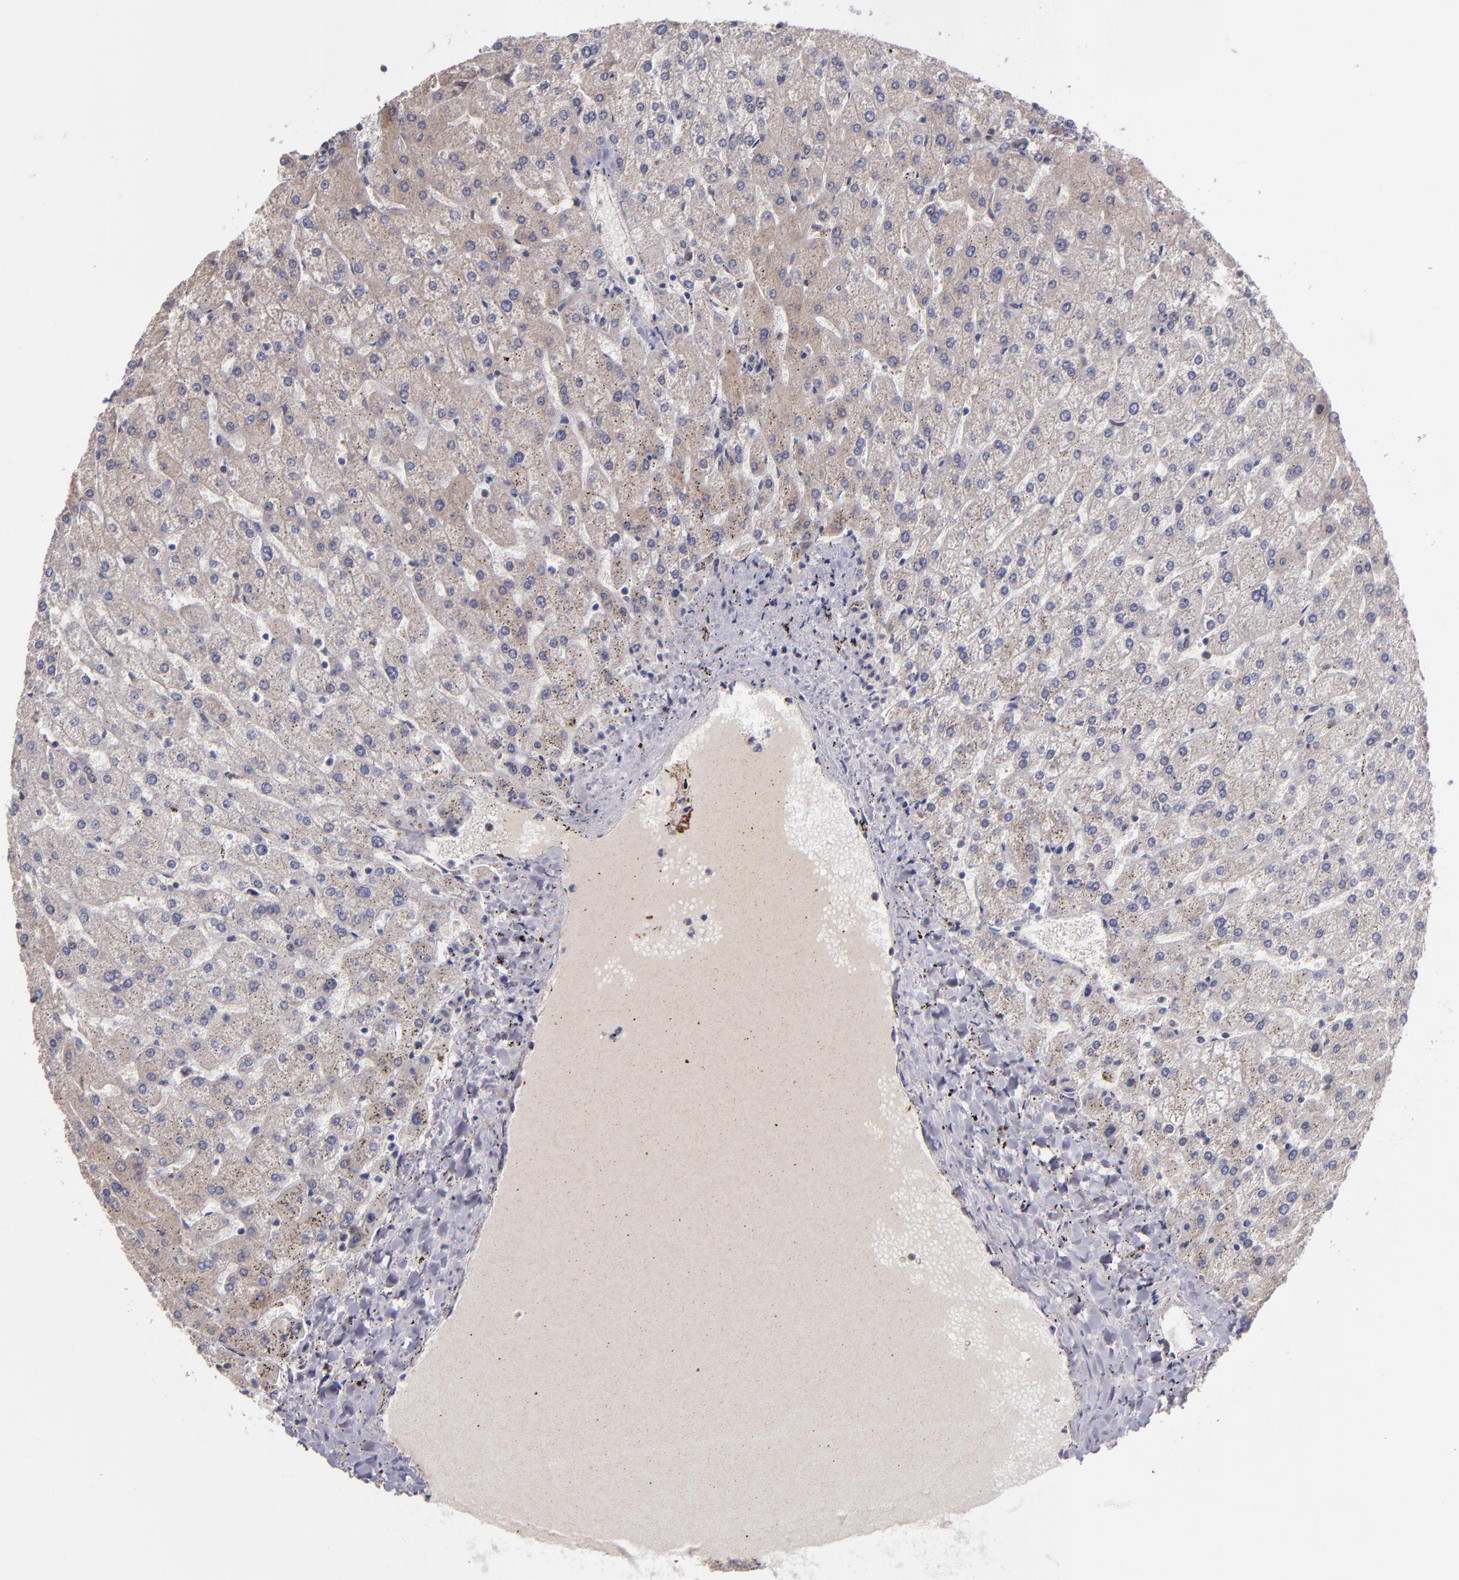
{"staining": {"intensity": "weak", "quantity": ">75%", "location": "cytoplasmic/membranous"}, "tissue": "liver", "cell_type": "Cholangiocytes", "image_type": "normal", "snomed": [{"axis": "morphology", "description": "Normal tissue, NOS"}, {"axis": "topography", "description": "Liver"}], "caption": "Liver stained with DAB immunohistochemistry exhibits low levels of weak cytoplasmic/membranous expression in about >75% of cholangiocytes. (IHC, brightfield microscopy, high magnification).", "gene": "CASP1", "patient": {"sex": "female", "age": 32}}